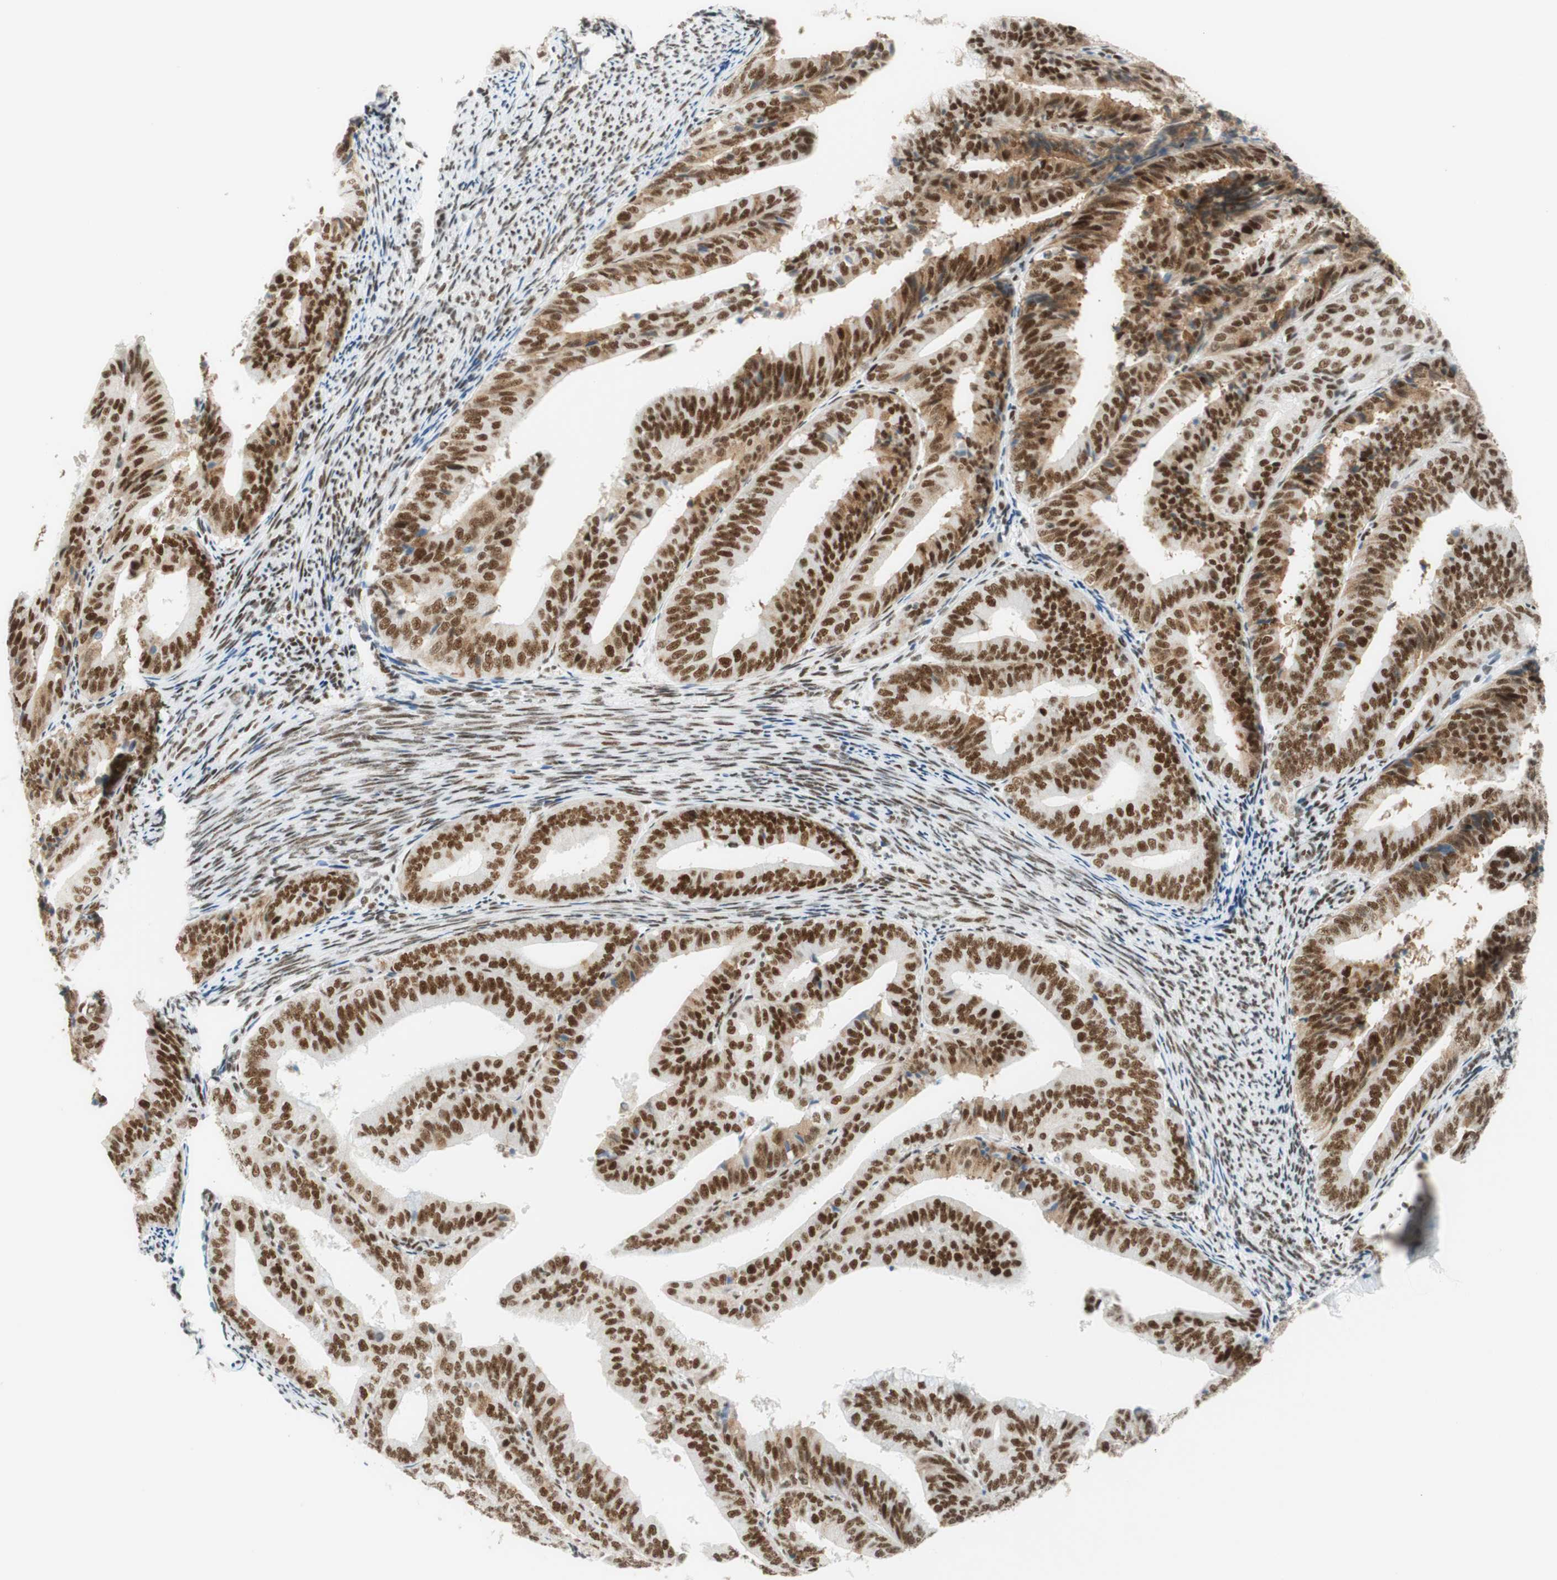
{"staining": {"intensity": "moderate", "quantity": "25%-75%", "location": "nuclear"}, "tissue": "endometrial cancer", "cell_type": "Tumor cells", "image_type": "cancer", "snomed": [{"axis": "morphology", "description": "Adenocarcinoma, NOS"}, {"axis": "topography", "description": "Endometrium"}], "caption": "Immunohistochemical staining of human endometrial adenocarcinoma reveals medium levels of moderate nuclear protein positivity in about 25%-75% of tumor cells.", "gene": "RNF20", "patient": {"sex": "female", "age": 63}}